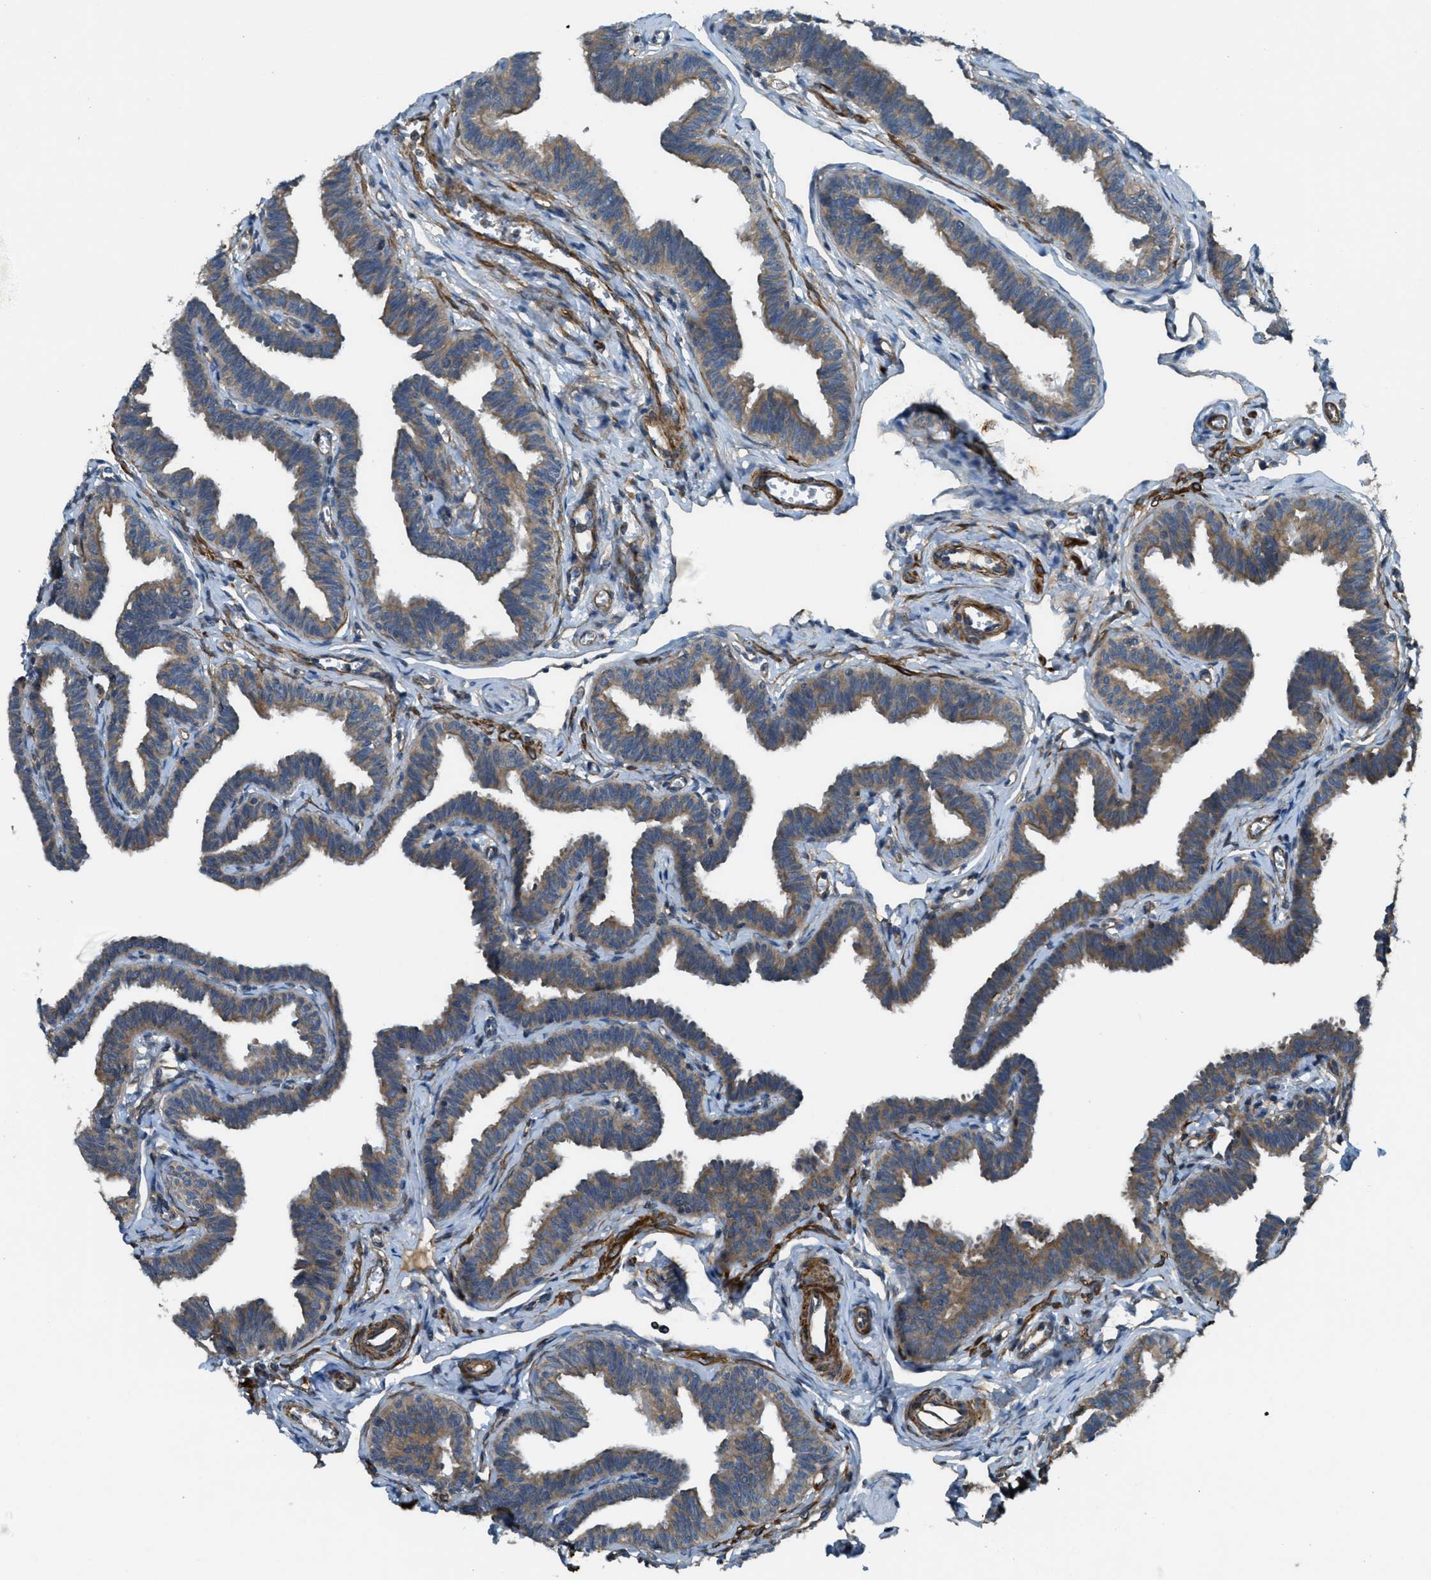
{"staining": {"intensity": "moderate", "quantity": ">75%", "location": "cytoplasmic/membranous"}, "tissue": "fallopian tube", "cell_type": "Glandular cells", "image_type": "normal", "snomed": [{"axis": "morphology", "description": "Normal tissue, NOS"}, {"axis": "topography", "description": "Fallopian tube"}, {"axis": "topography", "description": "Ovary"}], "caption": "Fallopian tube was stained to show a protein in brown. There is medium levels of moderate cytoplasmic/membranous expression in about >75% of glandular cells. (DAB (3,3'-diaminobenzidine) = brown stain, brightfield microscopy at high magnification).", "gene": "VEZT", "patient": {"sex": "female", "age": 23}}